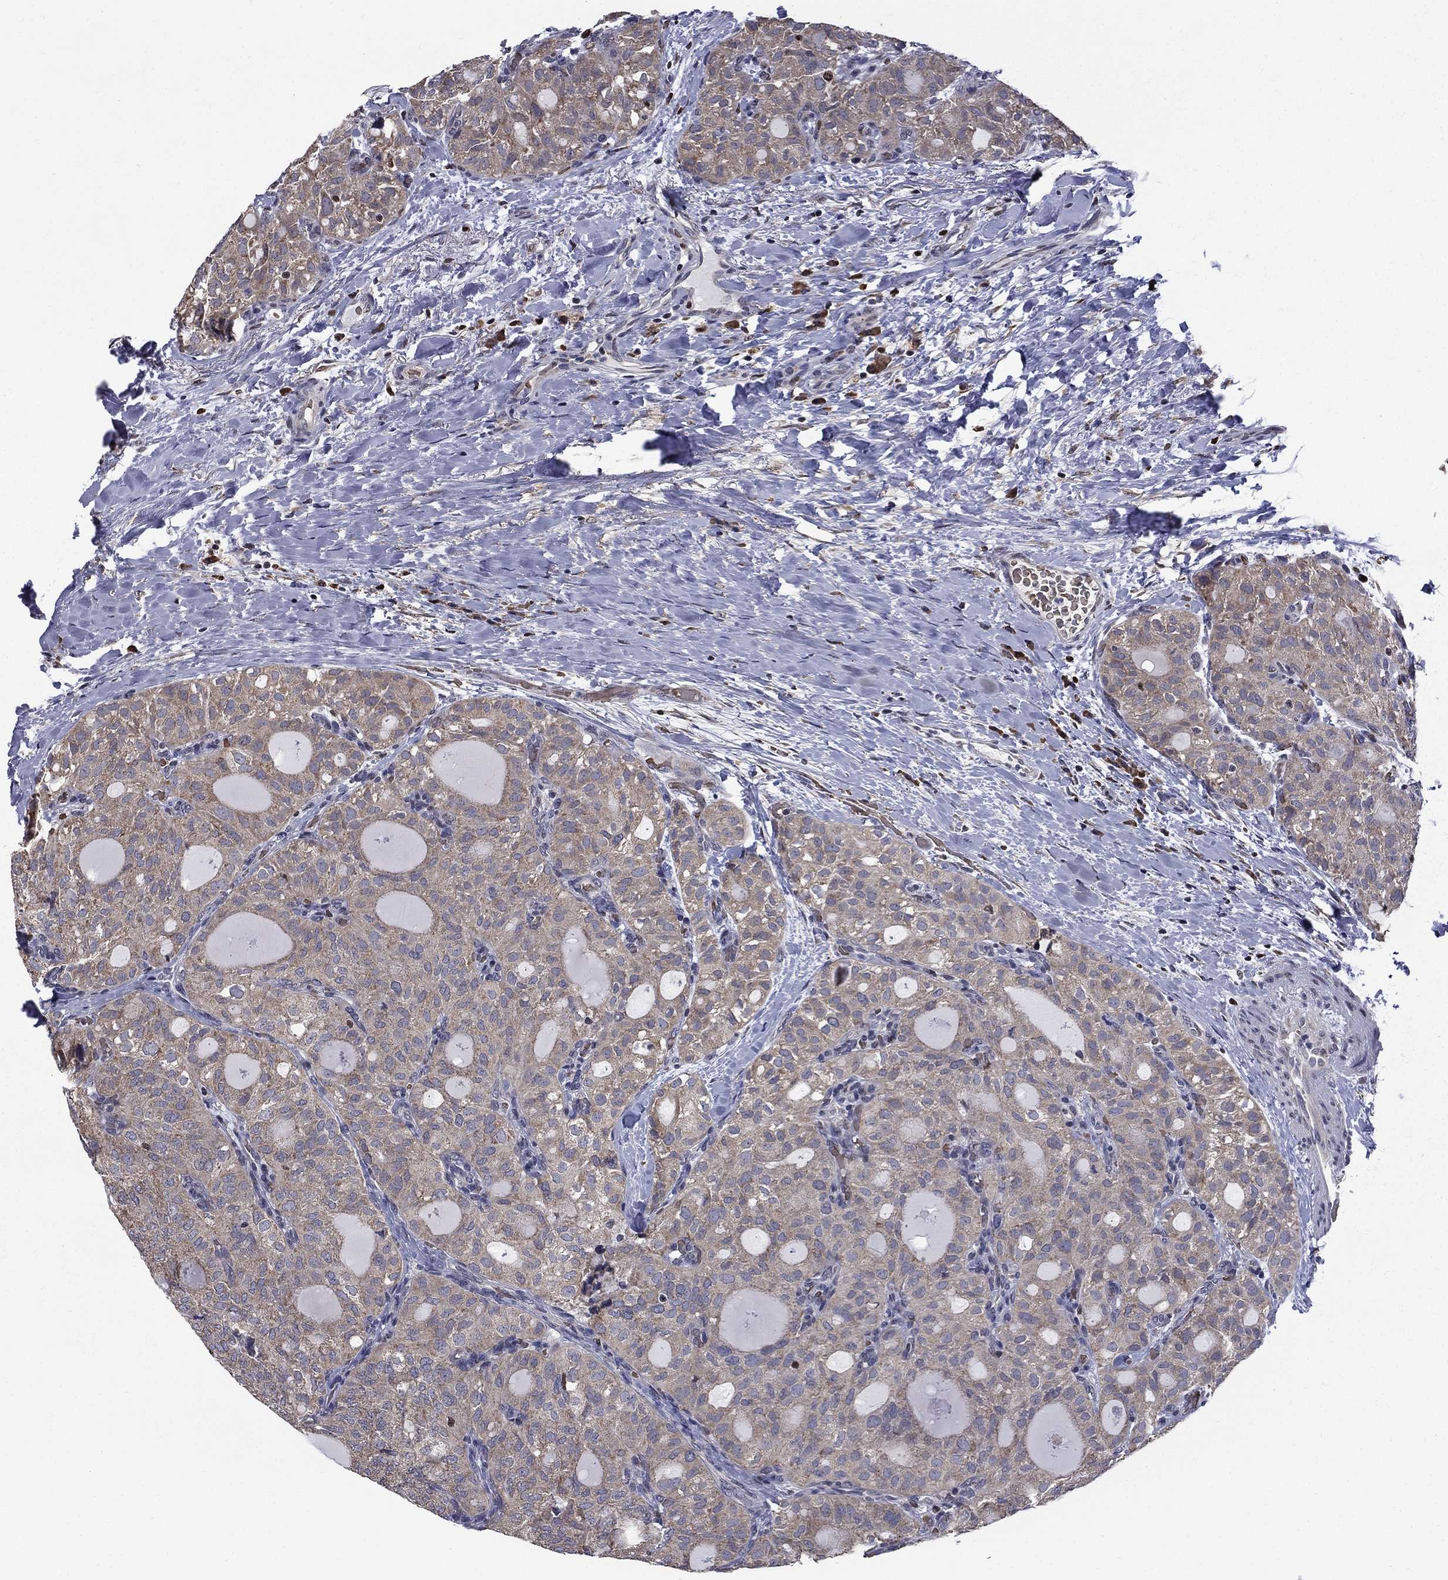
{"staining": {"intensity": "weak", "quantity": "25%-75%", "location": "cytoplasmic/membranous"}, "tissue": "thyroid cancer", "cell_type": "Tumor cells", "image_type": "cancer", "snomed": [{"axis": "morphology", "description": "Follicular adenoma carcinoma, NOS"}, {"axis": "topography", "description": "Thyroid gland"}], "caption": "Thyroid cancer stained with DAB (3,3'-diaminobenzidine) immunohistochemistry (IHC) demonstrates low levels of weak cytoplasmic/membranous positivity in about 25%-75% of tumor cells. (DAB (3,3'-diaminobenzidine) IHC, brown staining for protein, blue staining for nuclei).", "gene": "HSPB2", "patient": {"sex": "male", "age": 75}}